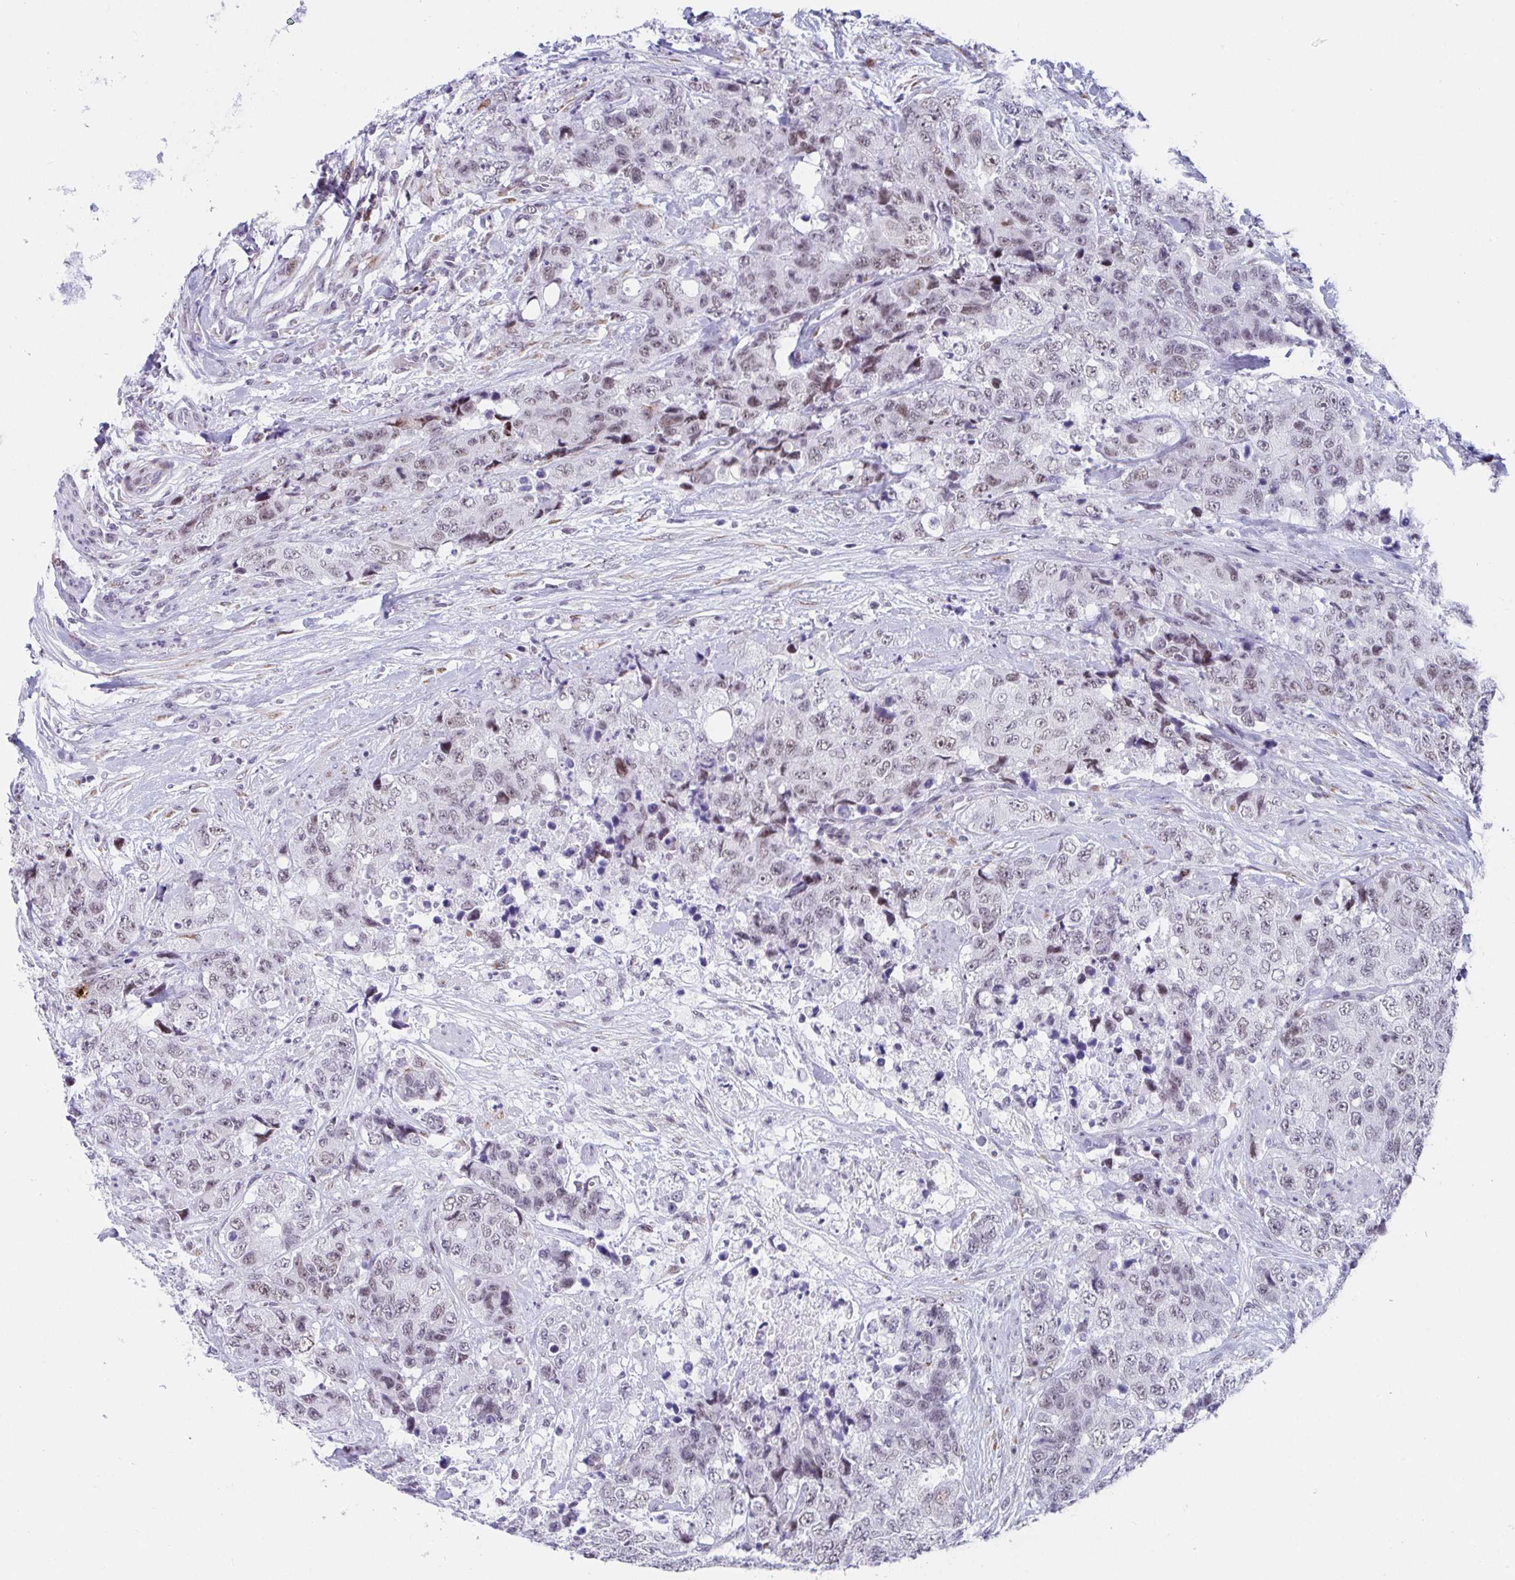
{"staining": {"intensity": "weak", "quantity": "25%-75%", "location": "nuclear"}, "tissue": "urothelial cancer", "cell_type": "Tumor cells", "image_type": "cancer", "snomed": [{"axis": "morphology", "description": "Urothelial carcinoma, High grade"}, {"axis": "topography", "description": "Urinary bladder"}], "caption": "A high-resolution histopathology image shows immunohistochemistry (IHC) staining of high-grade urothelial carcinoma, which reveals weak nuclear expression in about 25%-75% of tumor cells. The staining is performed using DAB (3,3'-diaminobenzidine) brown chromogen to label protein expression. The nuclei are counter-stained blue using hematoxylin.", "gene": "WDR72", "patient": {"sex": "female", "age": 78}}